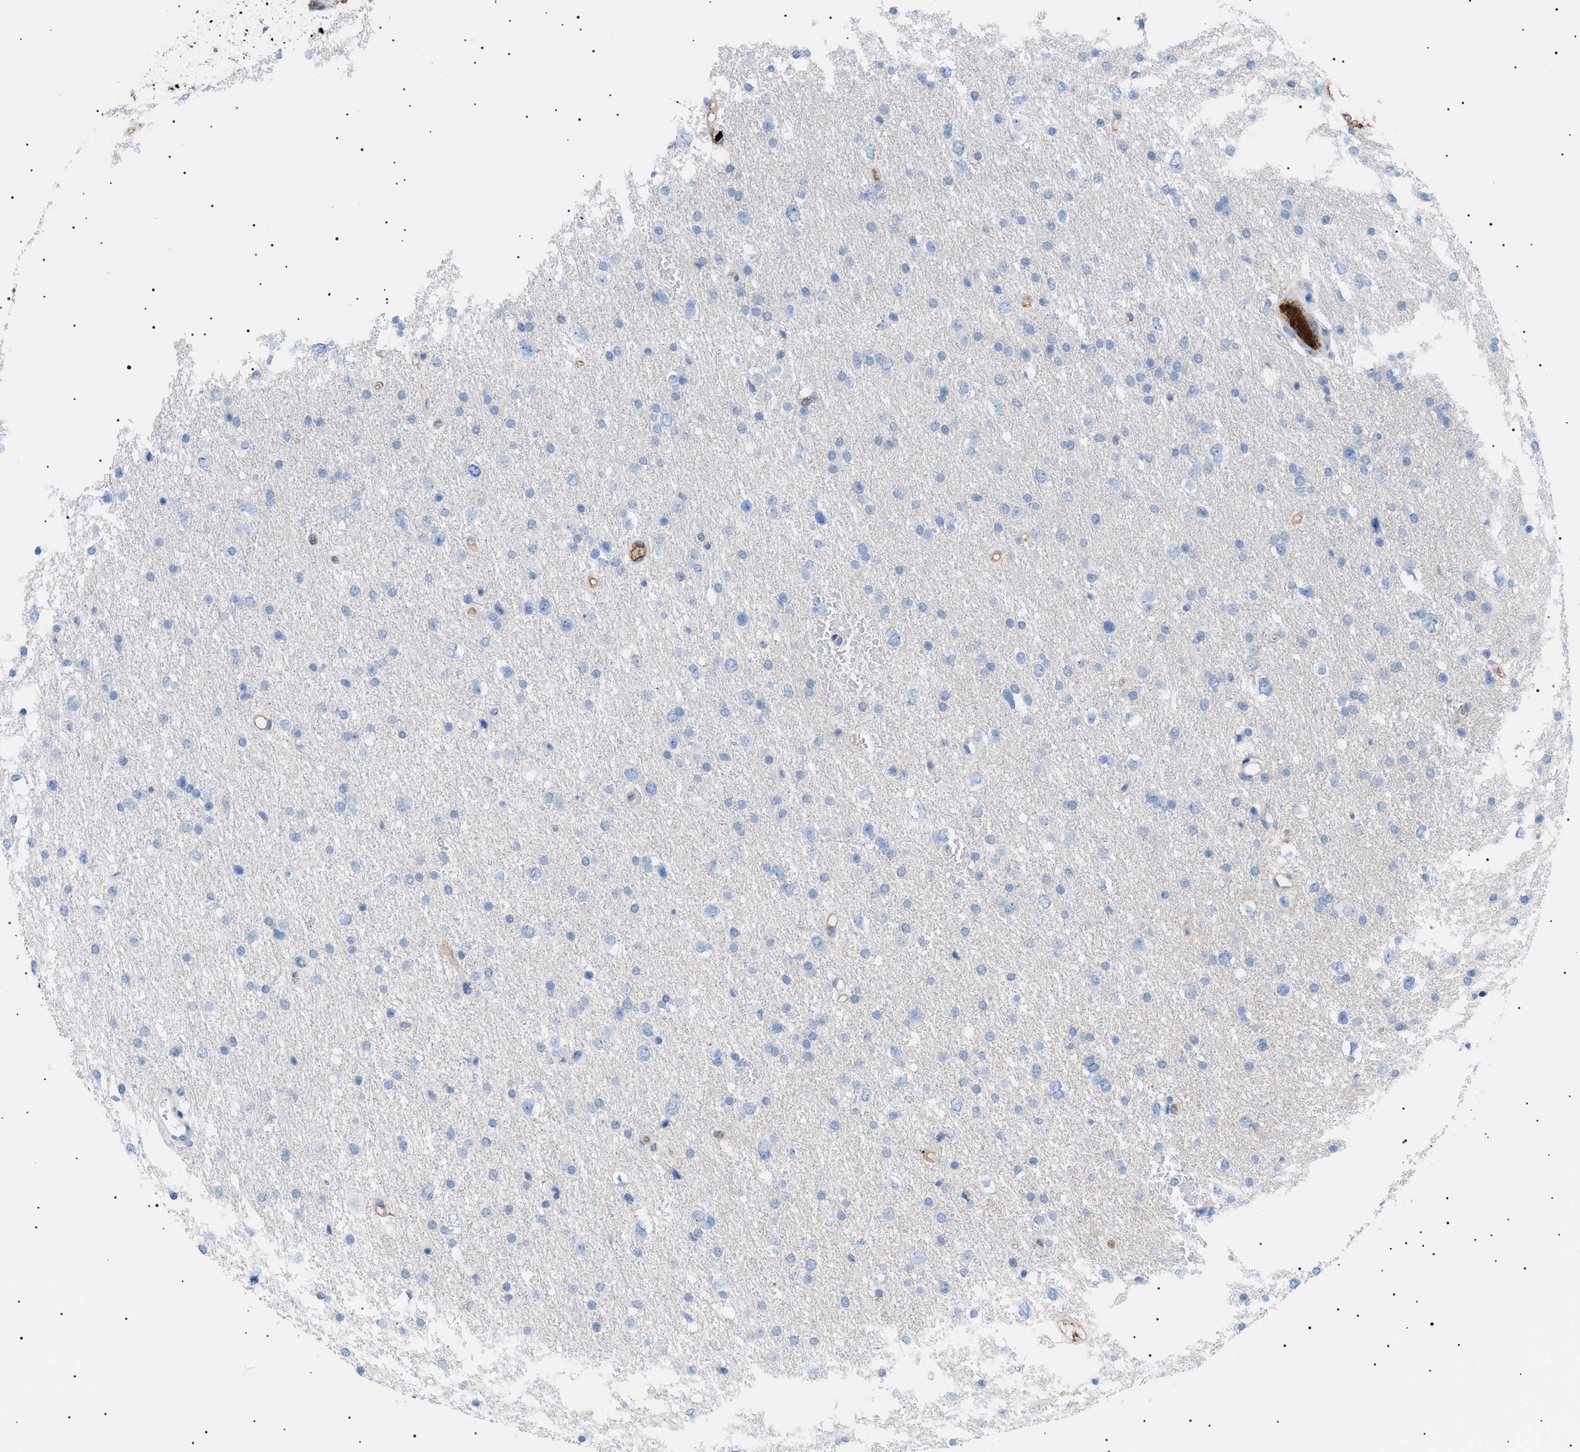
{"staining": {"intensity": "negative", "quantity": "none", "location": "none"}, "tissue": "glioma", "cell_type": "Tumor cells", "image_type": "cancer", "snomed": [{"axis": "morphology", "description": "Glioma, malignant, Low grade"}, {"axis": "topography", "description": "Brain"}], "caption": "The image exhibits no significant staining in tumor cells of malignant low-grade glioma.", "gene": "LPA", "patient": {"sex": "female", "age": 37}}